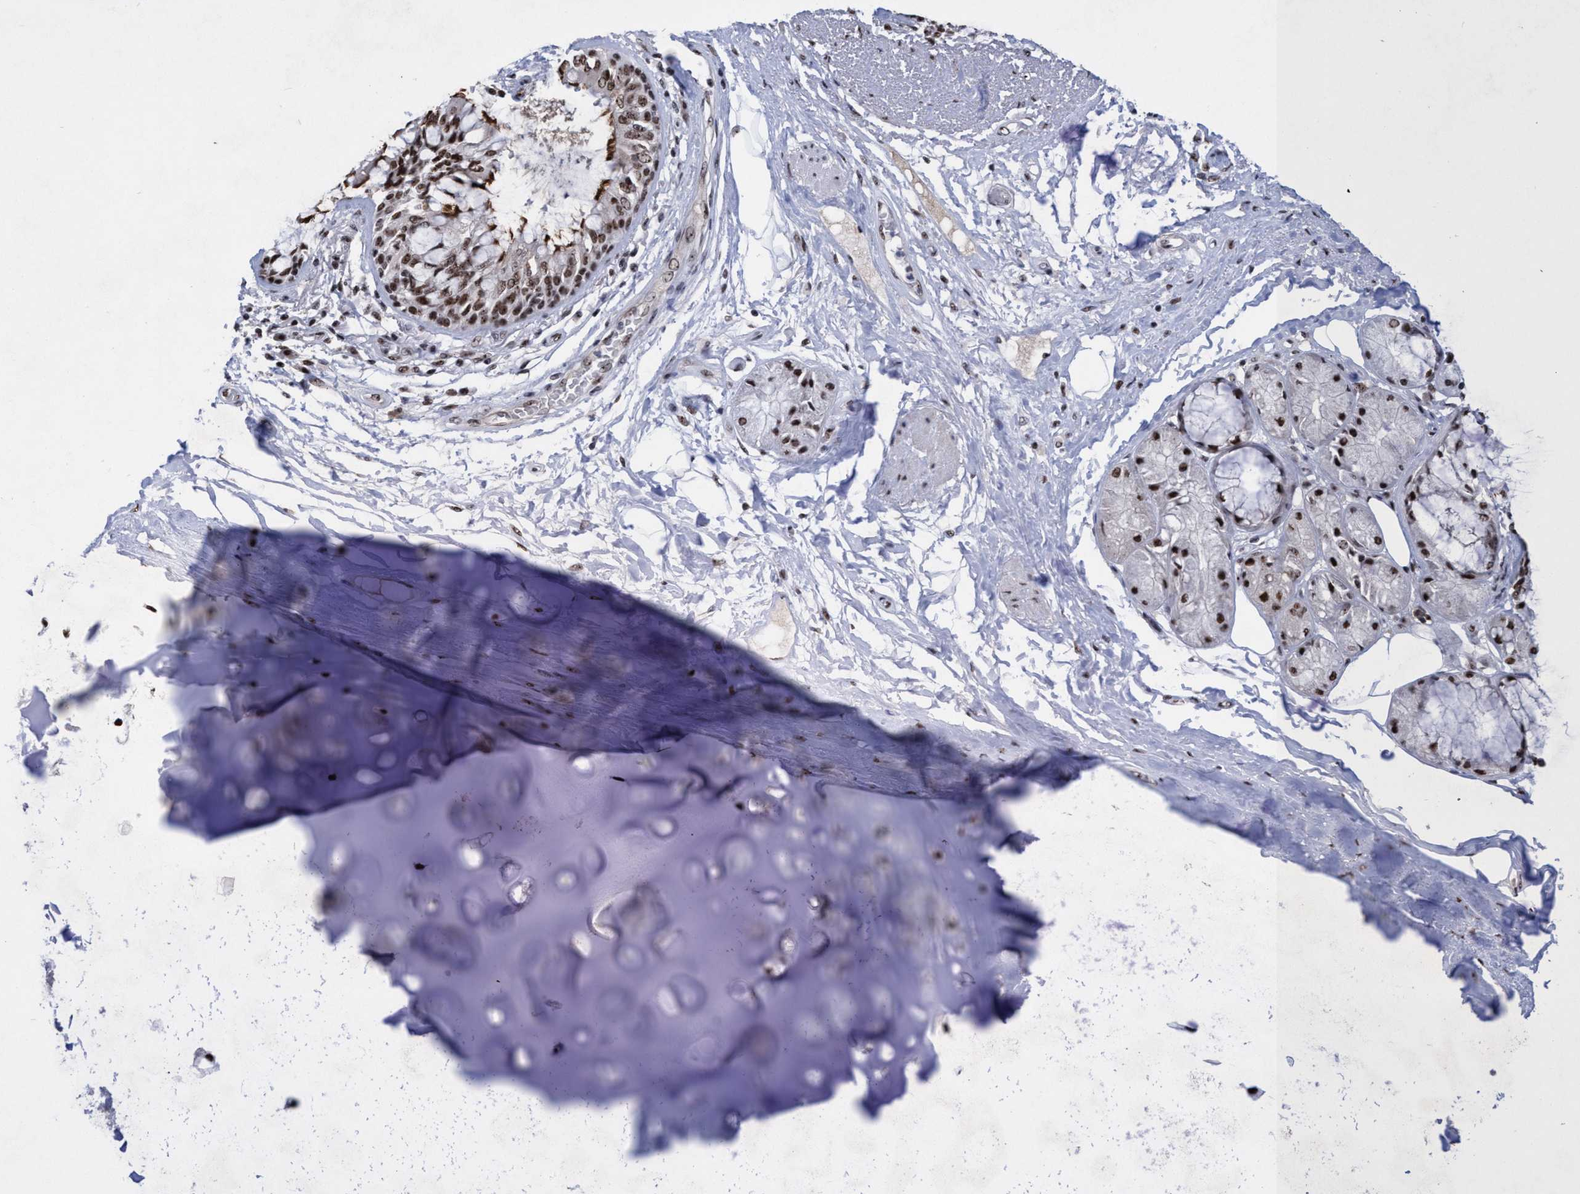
{"staining": {"intensity": "strong", "quantity": ">75%", "location": "nuclear"}, "tissue": "bronchus", "cell_type": "Respiratory epithelial cells", "image_type": "normal", "snomed": [{"axis": "morphology", "description": "Normal tissue, NOS"}, {"axis": "topography", "description": "Bronchus"}], "caption": "IHC staining of benign bronchus, which exhibits high levels of strong nuclear expression in approximately >75% of respiratory epithelial cells indicating strong nuclear protein expression. The staining was performed using DAB (3,3'-diaminobenzidine) (brown) for protein detection and nuclei were counterstained in hematoxylin (blue).", "gene": "EFCAB10", "patient": {"sex": "male", "age": 66}}